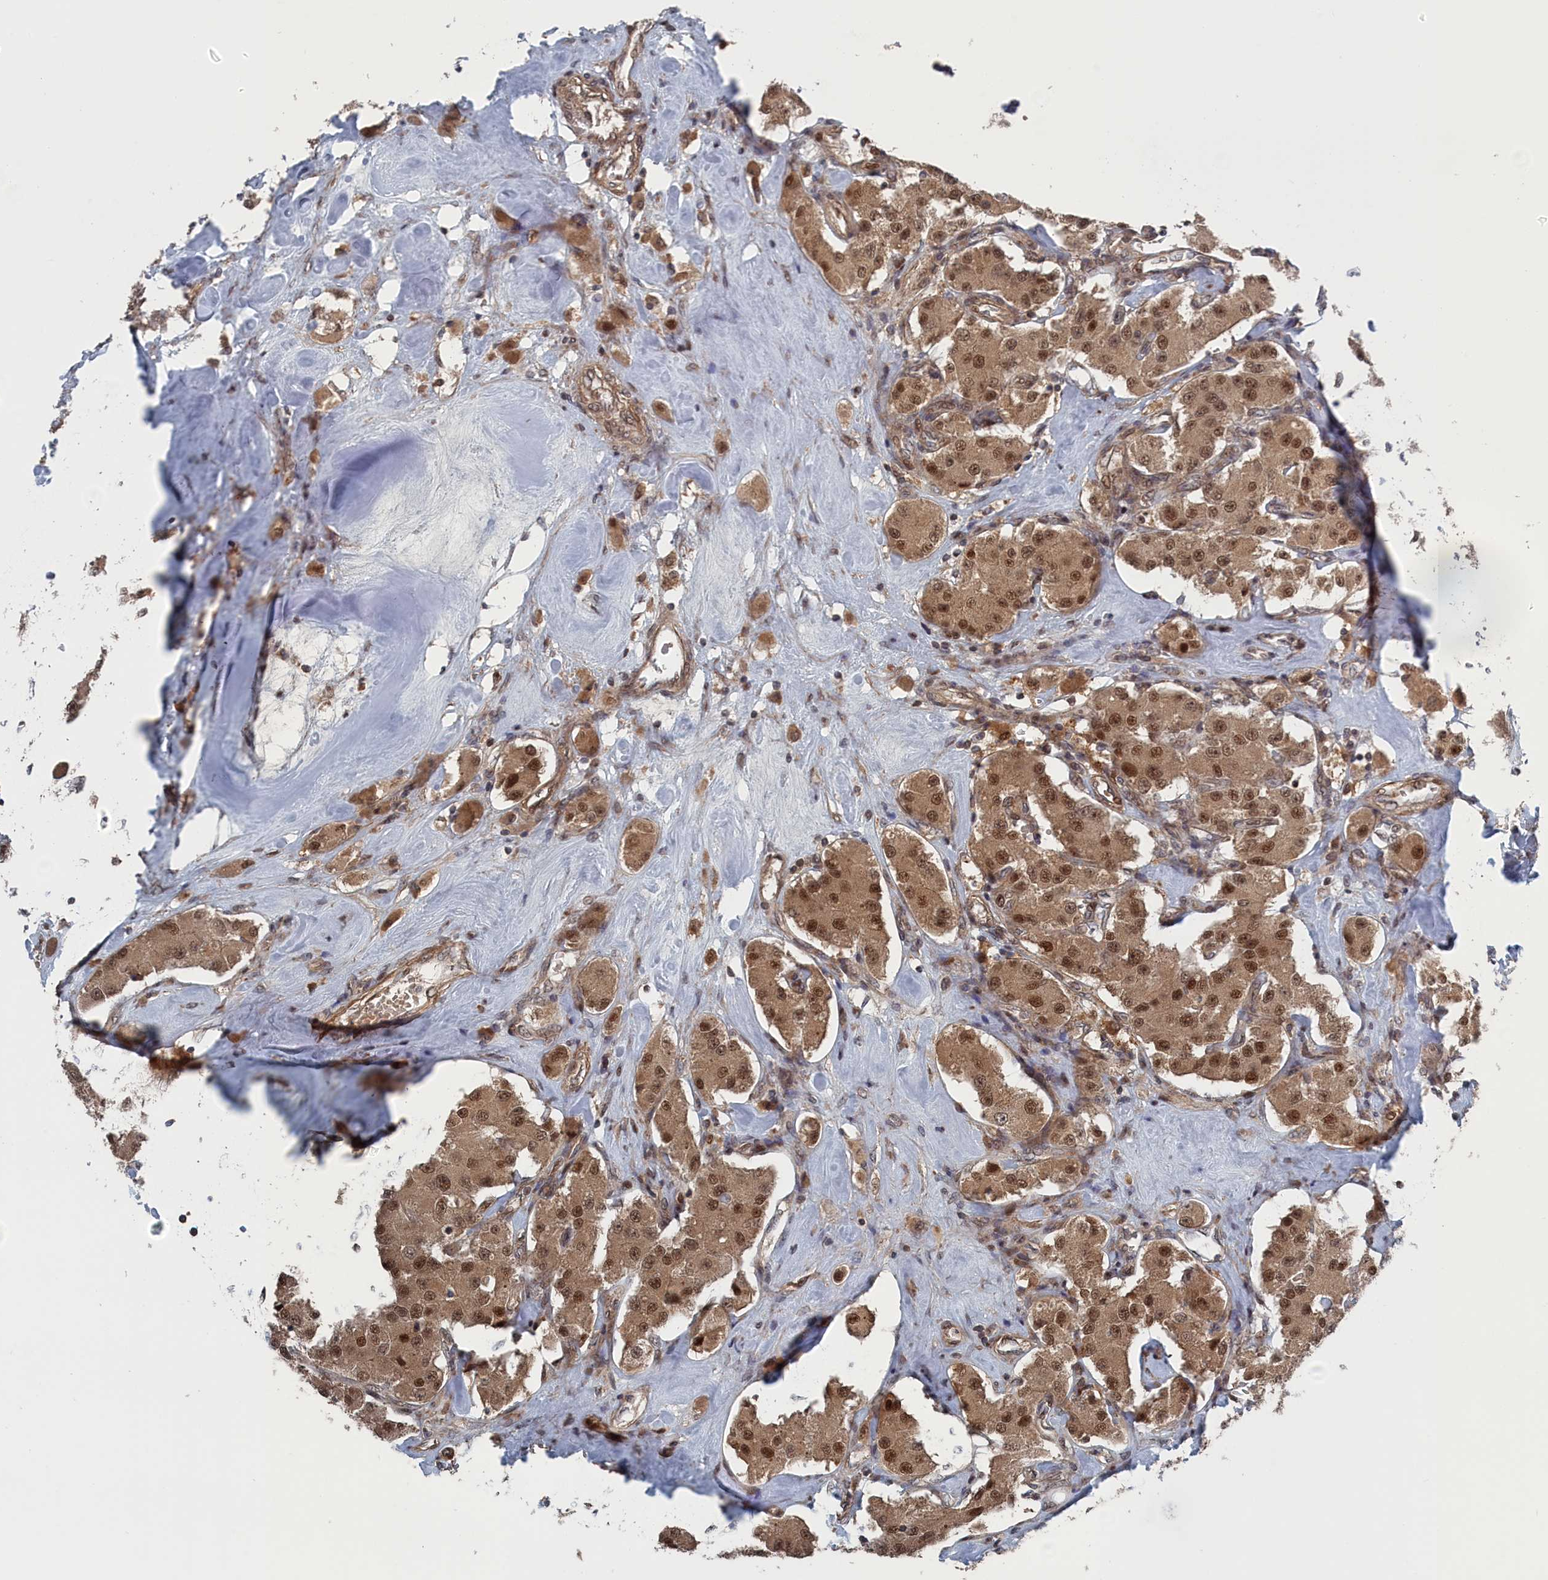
{"staining": {"intensity": "moderate", "quantity": ">75%", "location": "cytoplasmic/membranous,nuclear"}, "tissue": "carcinoid", "cell_type": "Tumor cells", "image_type": "cancer", "snomed": [{"axis": "morphology", "description": "Carcinoid, malignant, NOS"}, {"axis": "topography", "description": "Pancreas"}], "caption": "This image shows immunohistochemistry (IHC) staining of carcinoid, with medium moderate cytoplasmic/membranous and nuclear staining in approximately >75% of tumor cells.", "gene": "ELOVL6", "patient": {"sex": "male", "age": 41}}